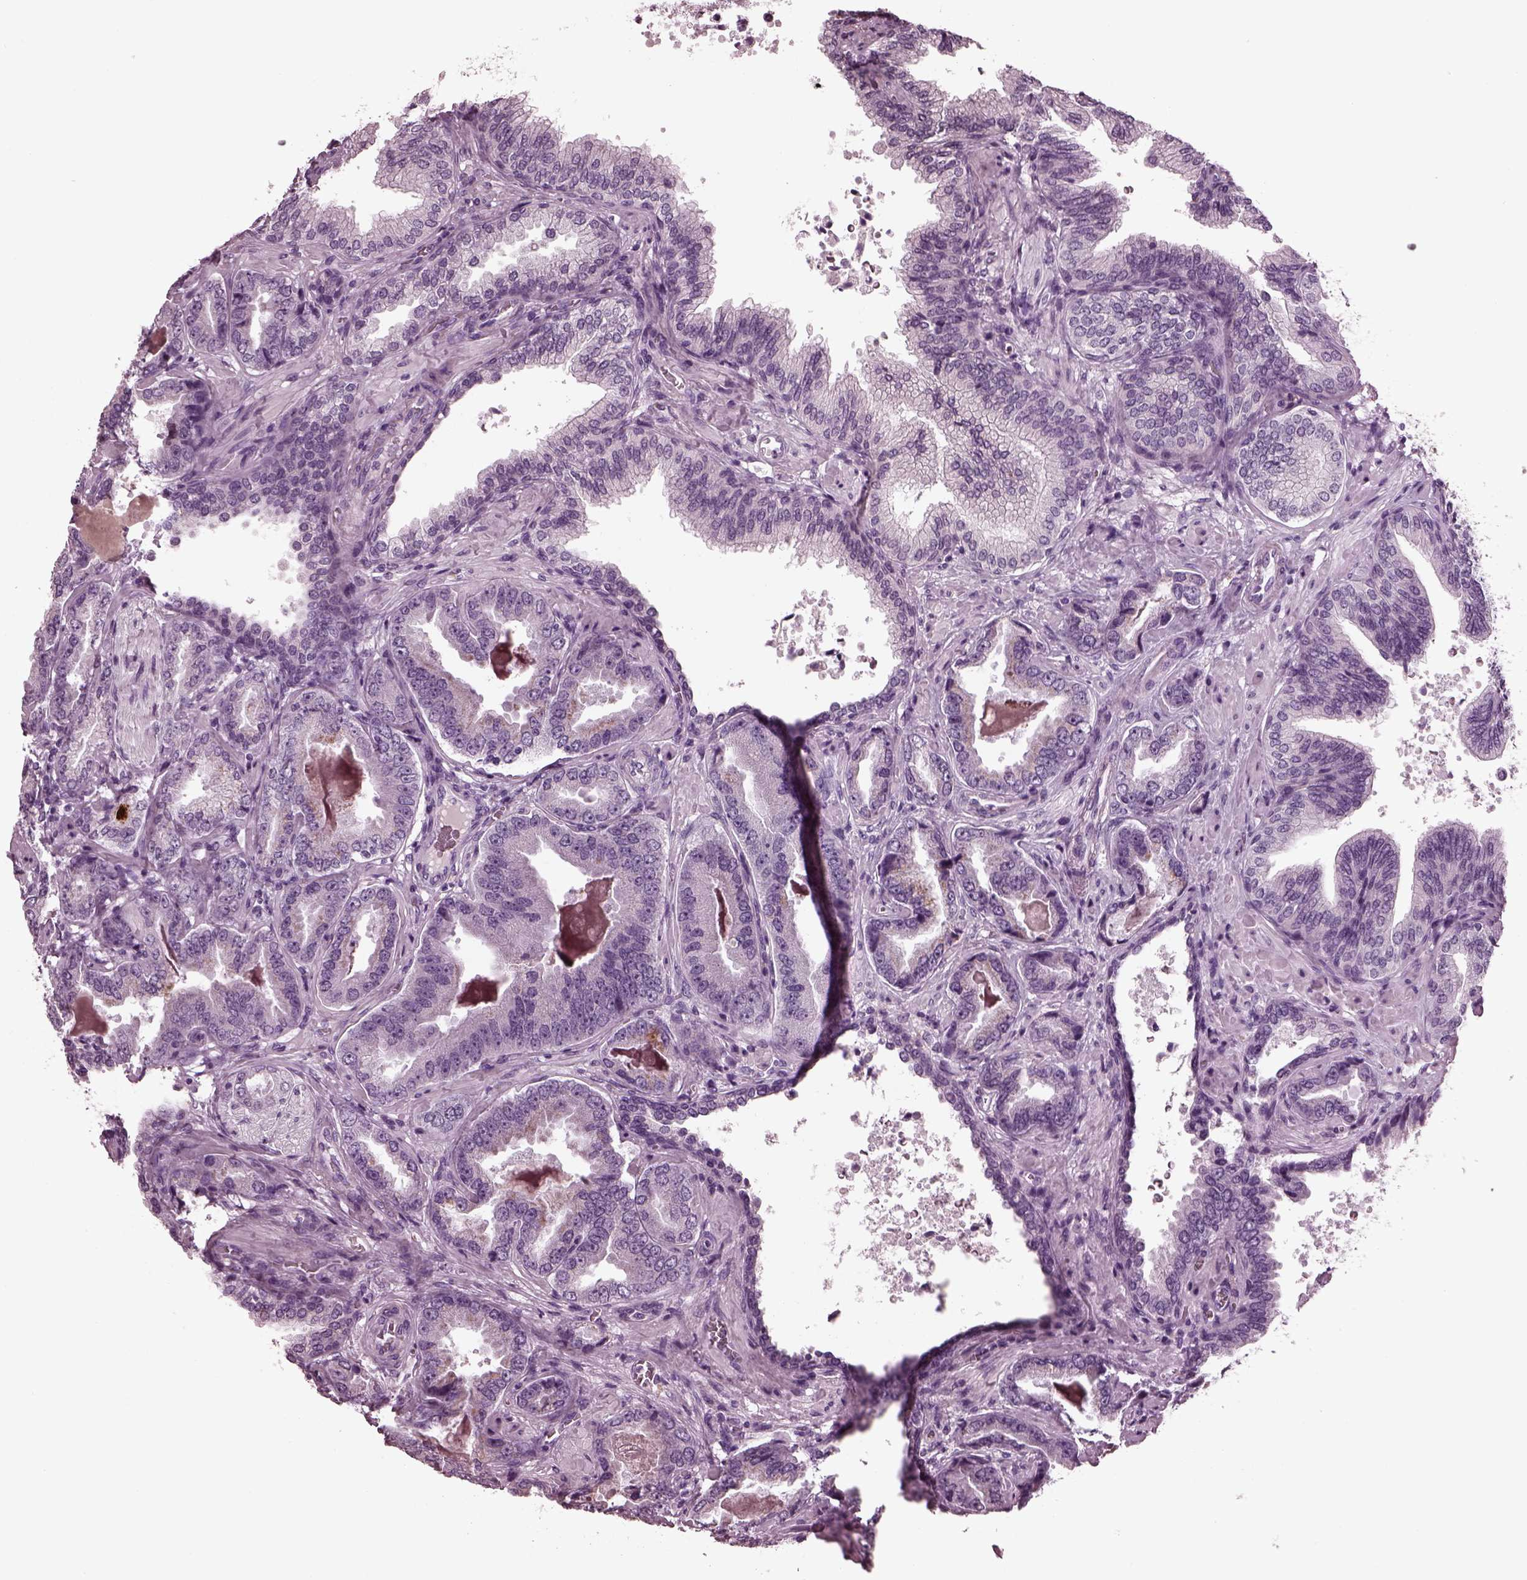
{"staining": {"intensity": "negative", "quantity": "none", "location": "none"}, "tissue": "prostate cancer", "cell_type": "Tumor cells", "image_type": "cancer", "snomed": [{"axis": "morphology", "description": "Adenocarcinoma, NOS"}, {"axis": "topography", "description": "Prostate"}], "caption": "This is an immunohistochemistry histopathology image of human prostate adenocarcinoma. There is no staining in tumor cells.", "gene": "MIB2", "patient": {"sex": "male", "age": 64}}